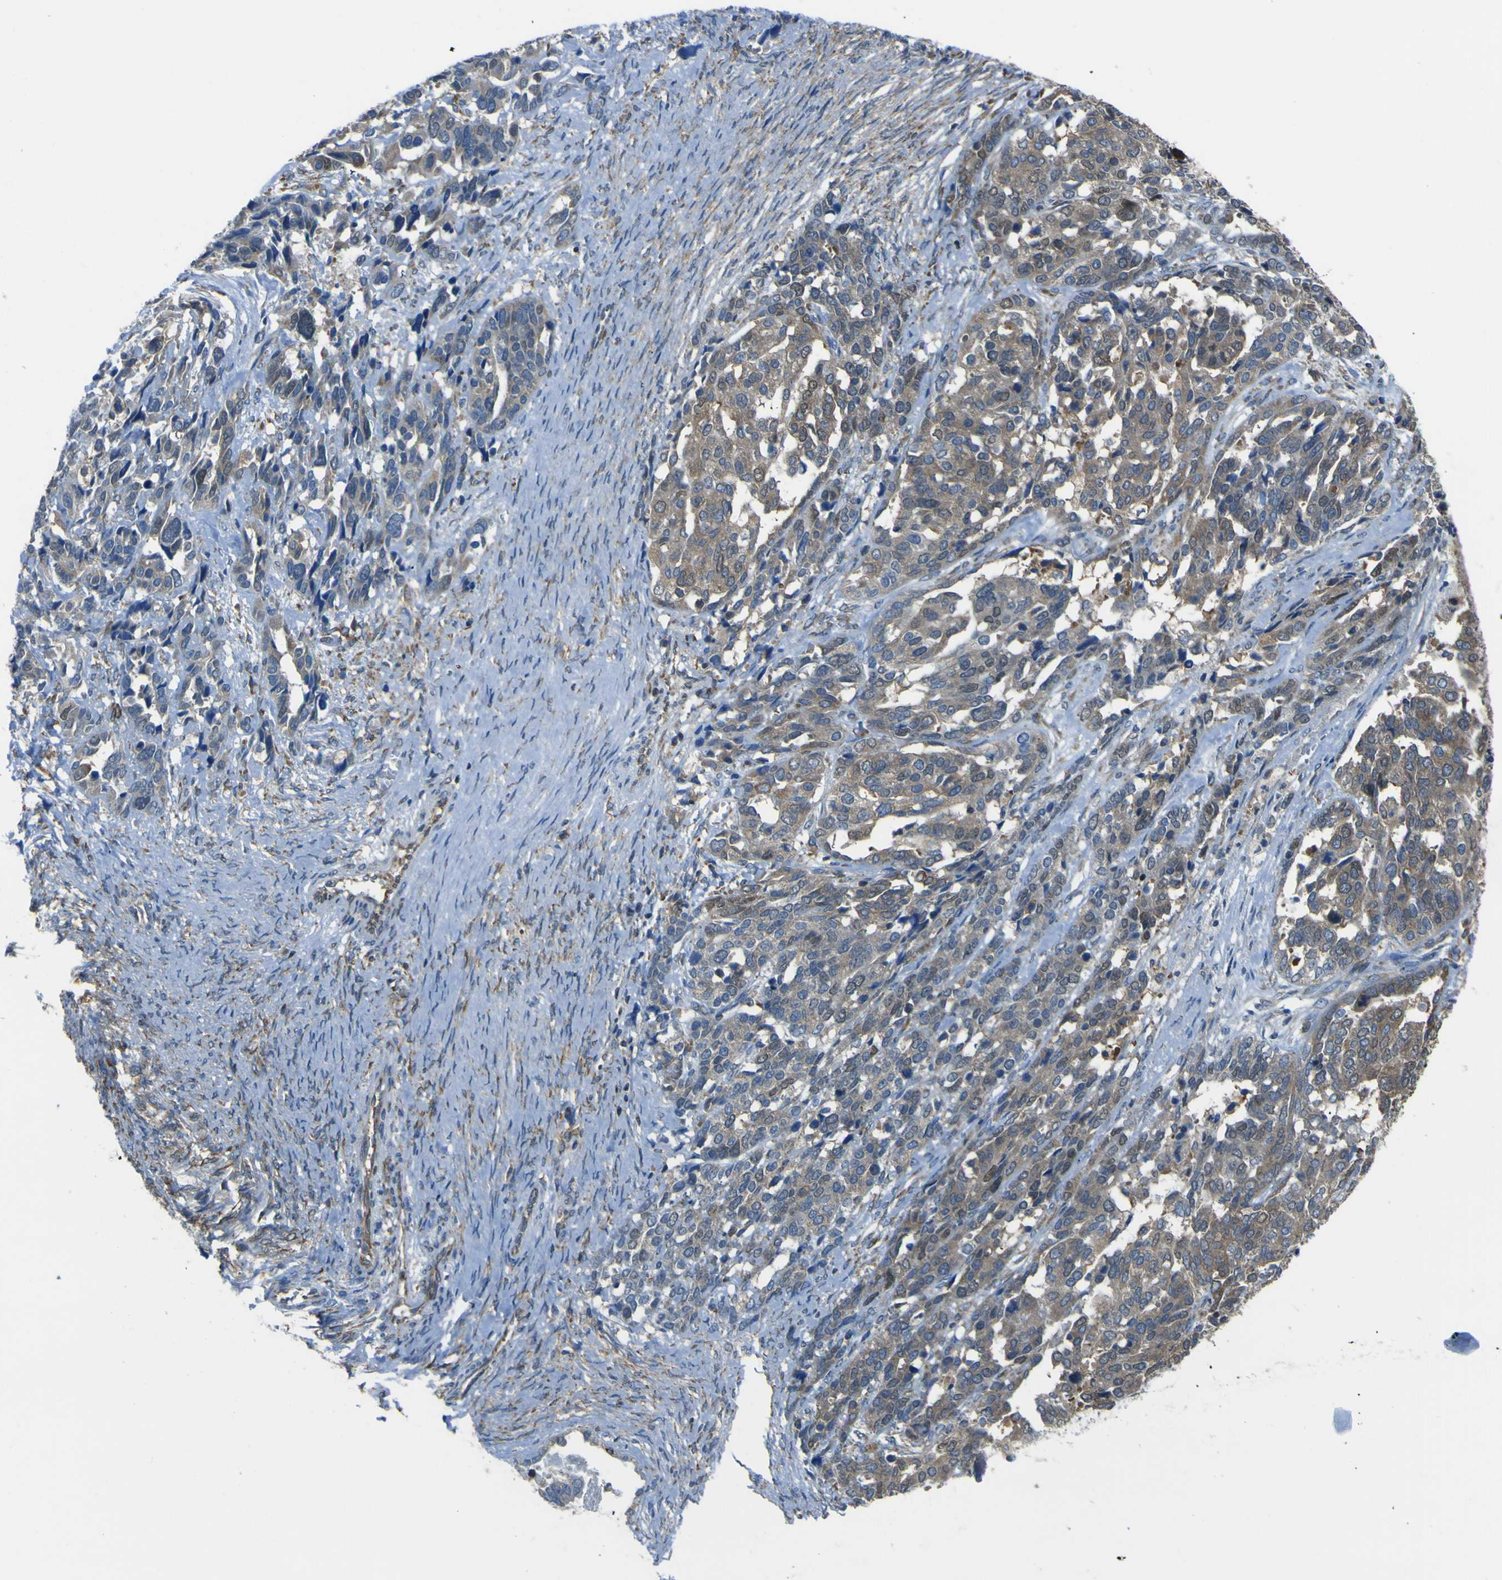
{"staining": {"intensity": "moderate", "quantity": ">75%", "location": "cytoplasmic/membranous"}, "tissue": "ovarian cancer", "cell_type": "Tumor cells", "image_type": "cancer", "snomed": [{"axis": "morphology", "description": "Cystadenocarcinoma, serous, NOS"}, {"axis": "topography", "description": "Ovary"}], "caption": "Immunohistochemical staining of human ovarian serous cystadenocarcinoma reveals moderate cytoplasmic/membranous protein expression in approximately >75% of tumor cells.", "gene": "STIM1", "patient": {"sex": "female", "age": 44}}